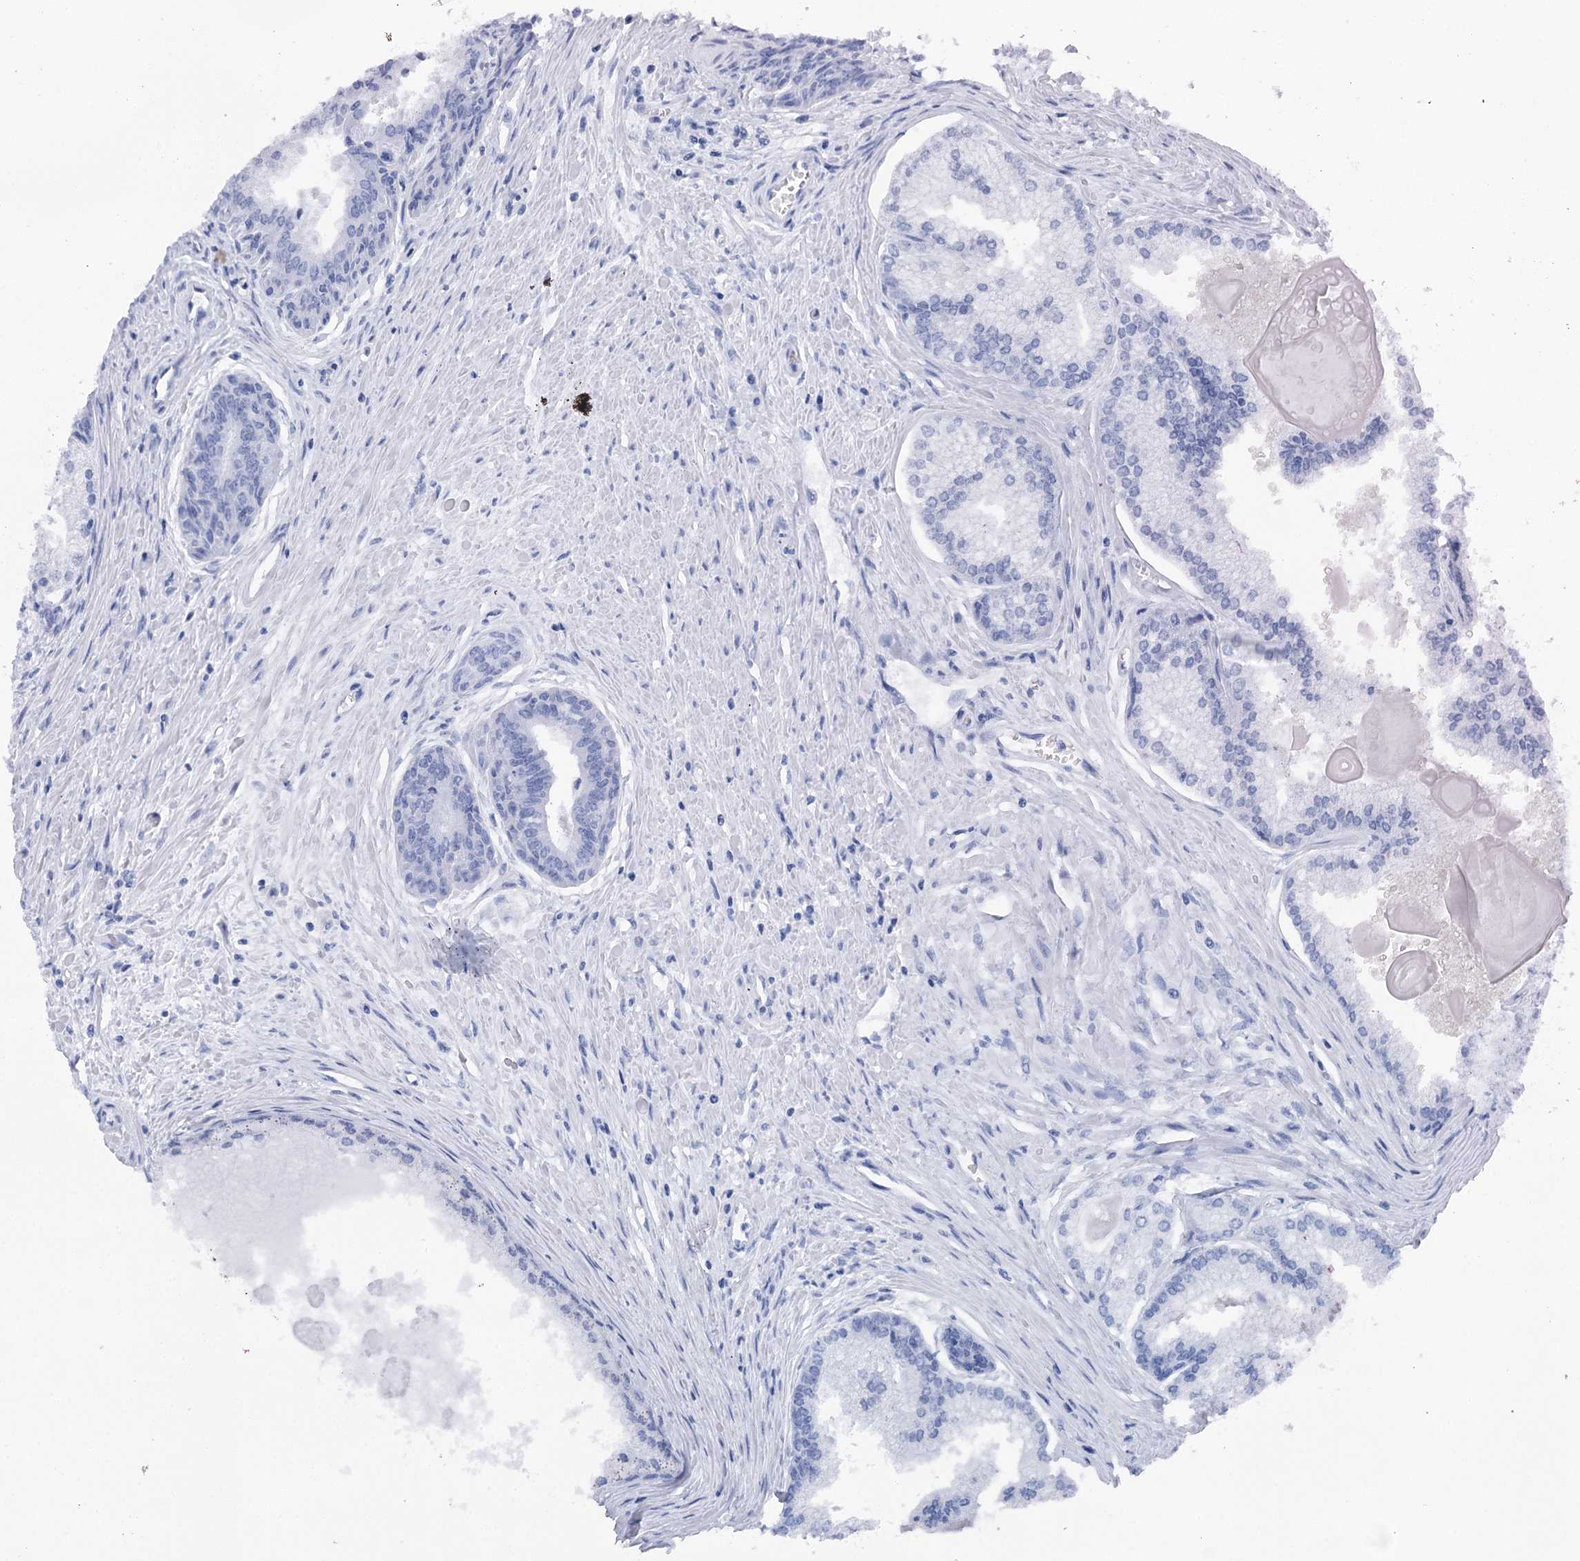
{"staining": {"intensity": "negative", "quantity": "none", "location": "none"}, "tissue": "prostate cancer", "cell_type": "Tumor cells", "image_type": "cancer", "snomed": [{"axis": "morphology", "description": "Adenocarcinoma, High grade"}, {"axis": "topography", "description": "Prostate"}], "caption": "Tumor cells are negative for brown protein staining in prostate high-grade adenocarcinoma.", "gene": "ITIH5", "patient": {"sex": "male", "age": 68}}